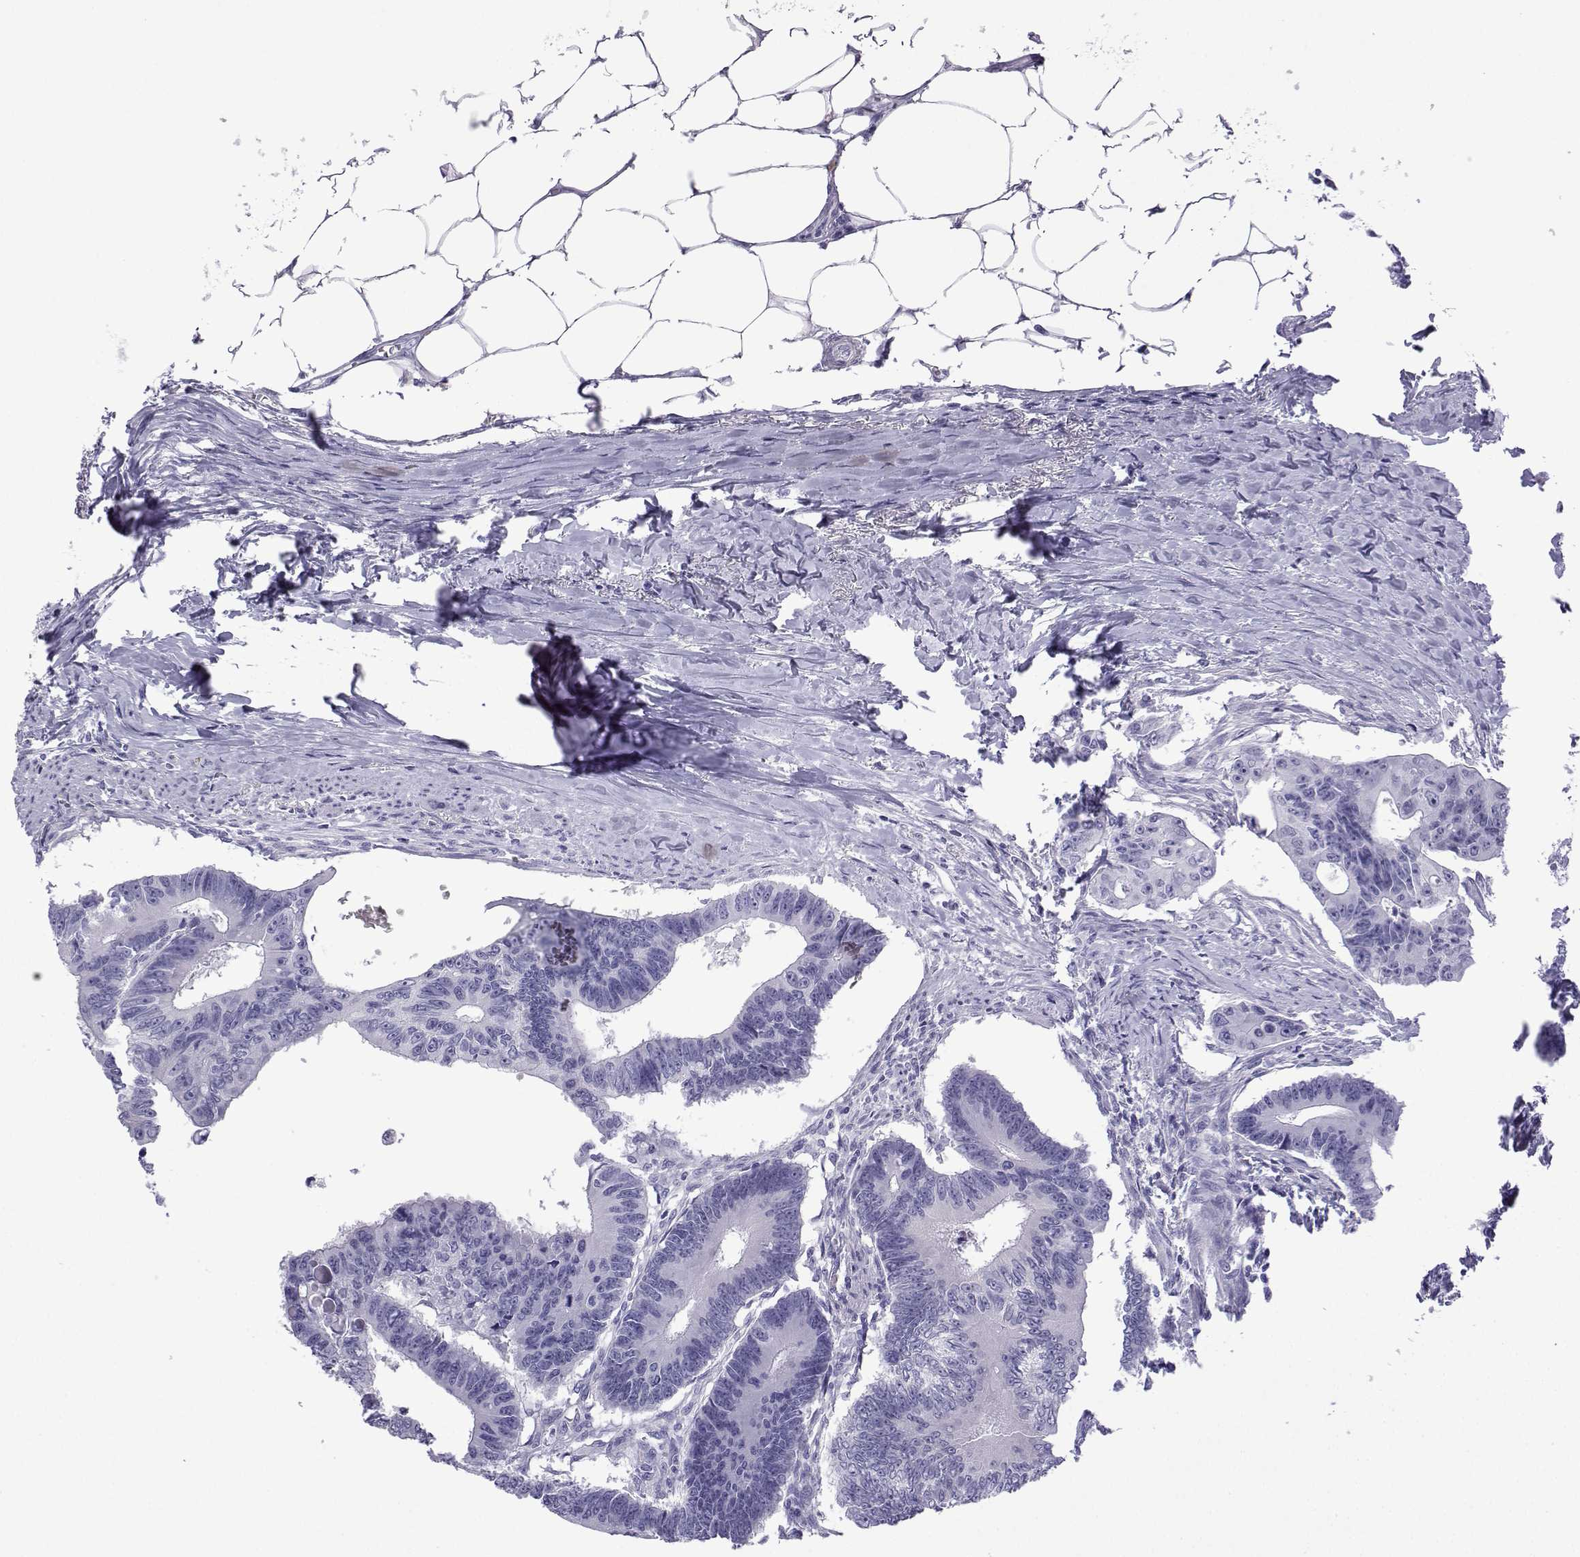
{"staining": {"intensity": "negative", "quantity": "none", "location": "none"}, "tissue": "colorectal cancer", "cell_type": "Tumor cells", "image_type": "cancer", "snomed": [{"axis": "morphology", "description": "Adenocarcinoma, NOS"}, {"axis": "topography", "description": "Colon"}], "caption": "Immunohistochemical staining of colorectal cancer (adenocarcinoma) demonstrates no significant expression in tumor cells.", "gene": "TRIM46", "patient": {"sex": "male", "age": 70}}